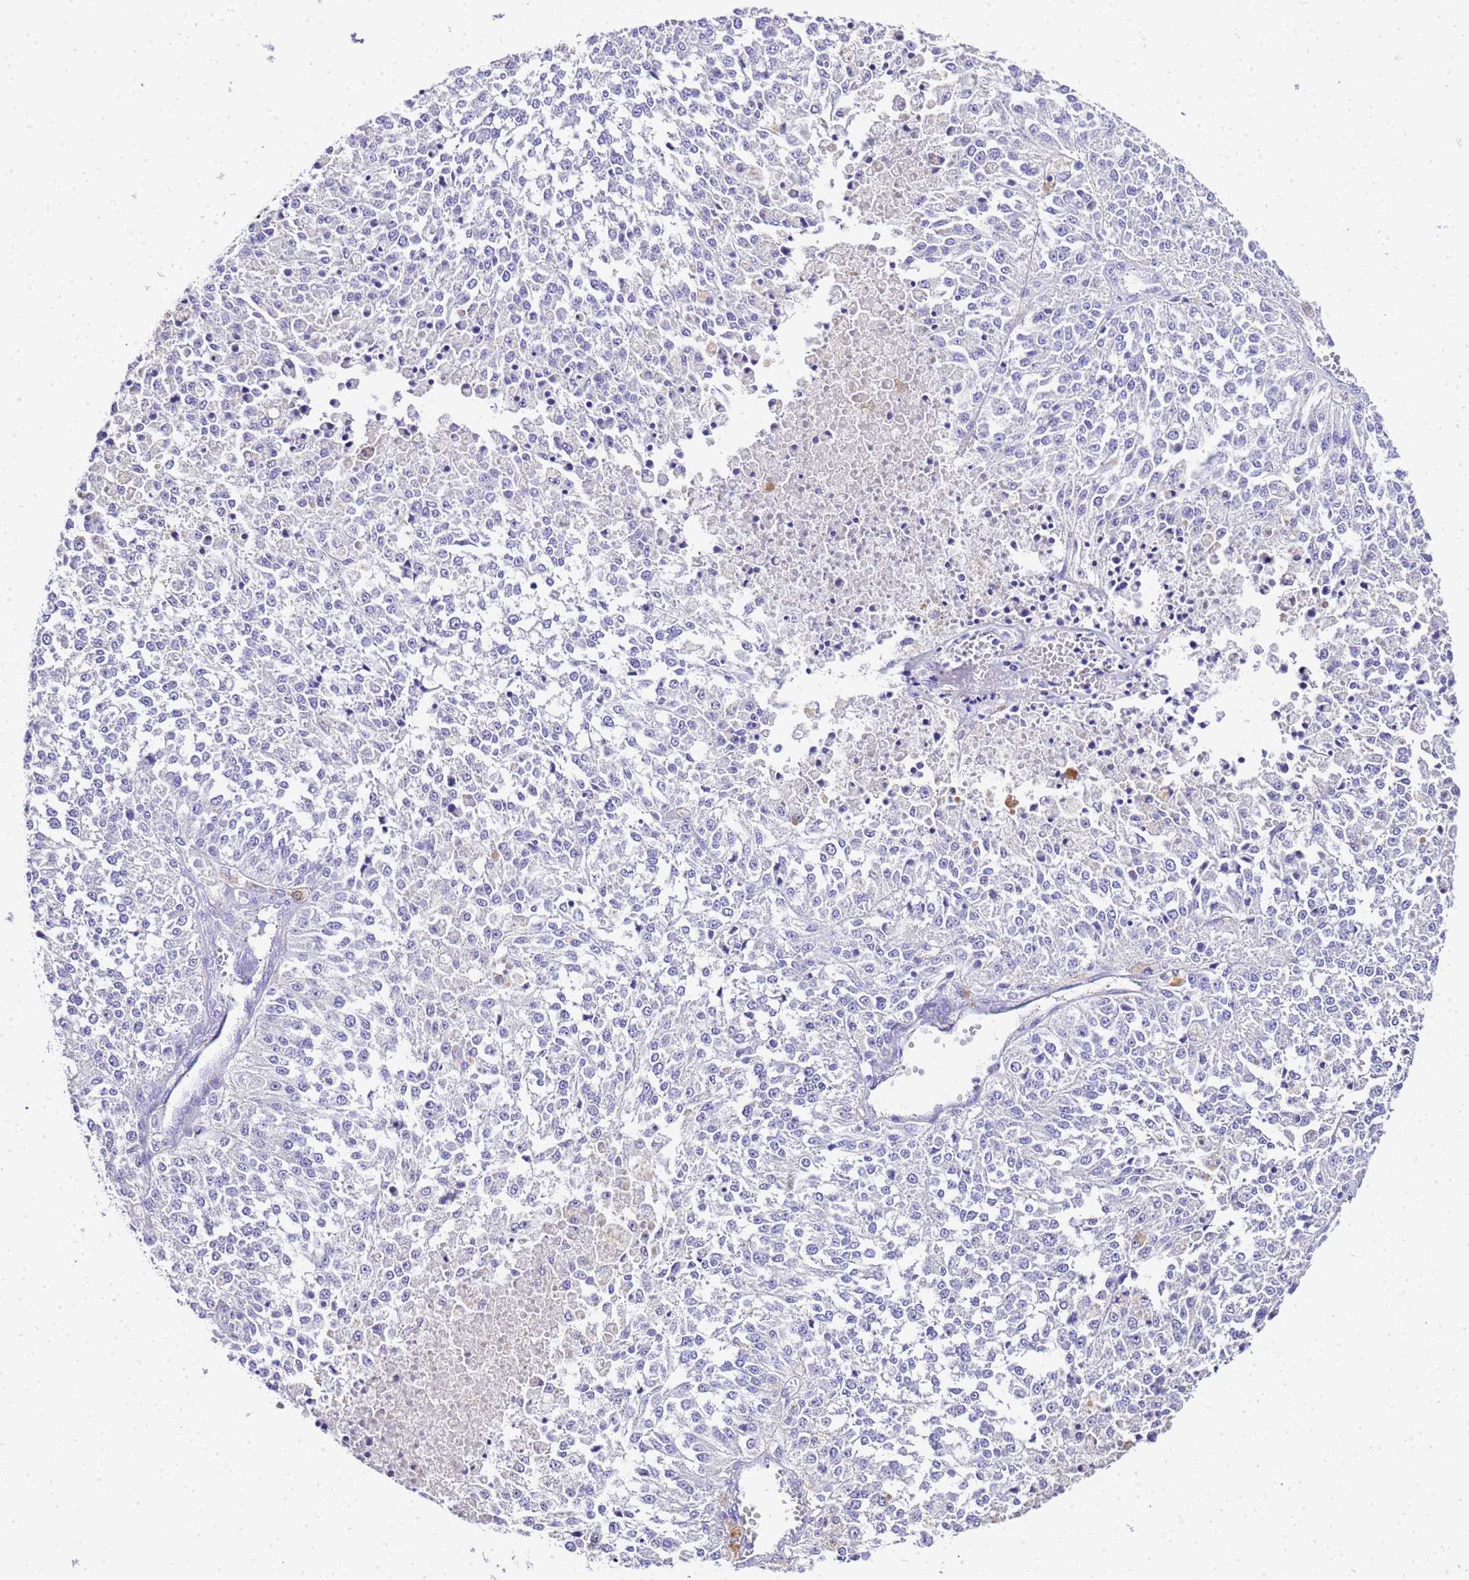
{"staining": {"intensity": "negative", "quantity": "none", "location": "none"}, "tissue": "melanoma", "cell_type": "Tumor cells", "image_type": "cancer", "snomed": [{"axis": "morphology", "description": "Malignant melanoma, NOS"}, {"axis": "topography", "description": "Skin"}], "caption": "Melanoma was stained to show a protein in brown. There is no significant positivity in tumor cells. The staining was performed using DAB to visualize the protein expression in brown, while the nuclei were stained in blue with hematoxylin (Magnification: 20x).", "gene": "HSPB6", "patient": {"sex": "female", "age": 64}}